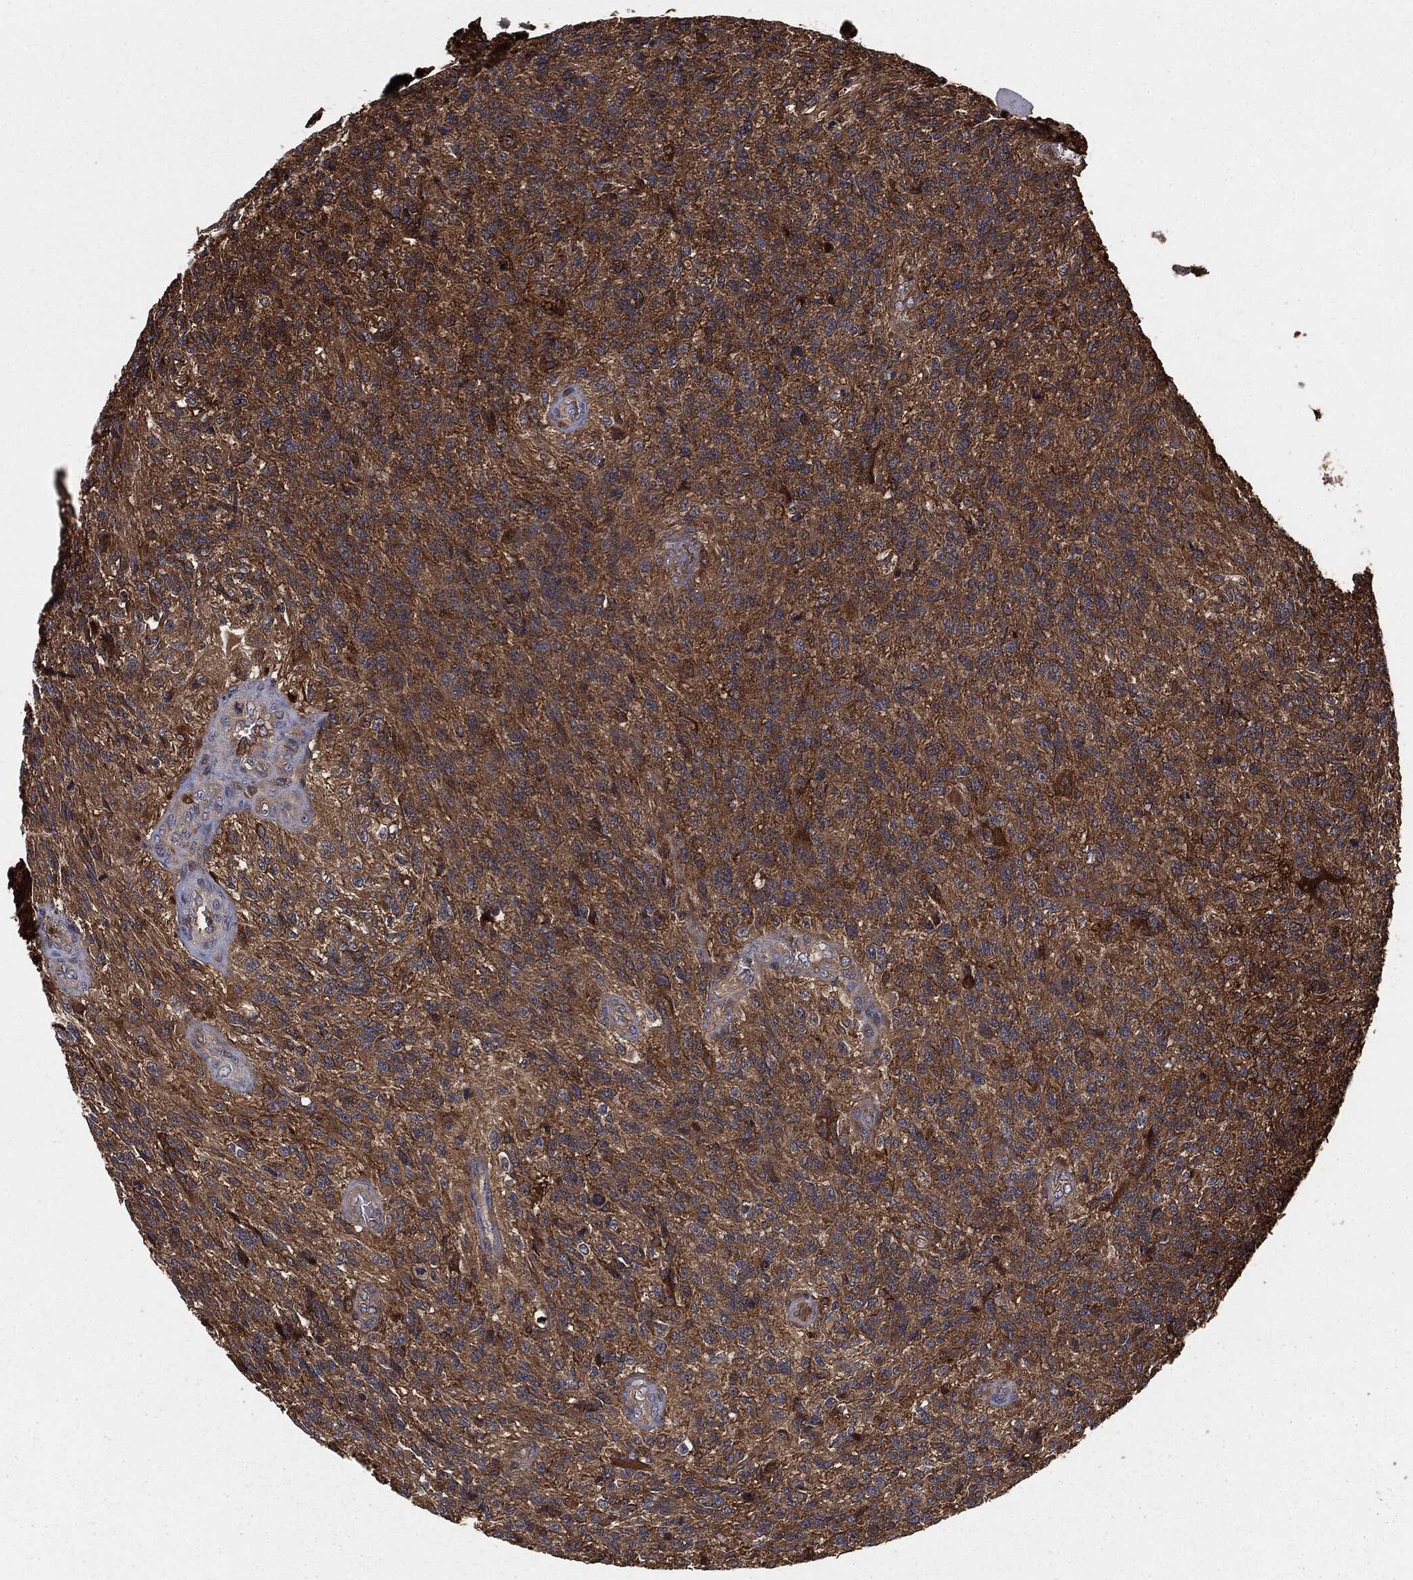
{"staining": {"intensity": "moderate", "quantity": "<25%", "location": "cytoplasmic/membranous"}, "tissue": "glioma", "cell_type": "Tumor cells", "image_type": "cancer", "snomed": [{"axis": "morphology", "description": "Glioma, malignant, High grade"}, {"axis": "topography", "description": "Brain"}], "caption": "Immunohistochemical staining of human glioma reveals low levels of moderate cytoplasmic/membranous protein expression in about <25% of tumor cells. (DAB IHC with brightfield microscopy, high magnification).", "gene": "GNB5", "patient": {"sex": "male", "age": 56}}